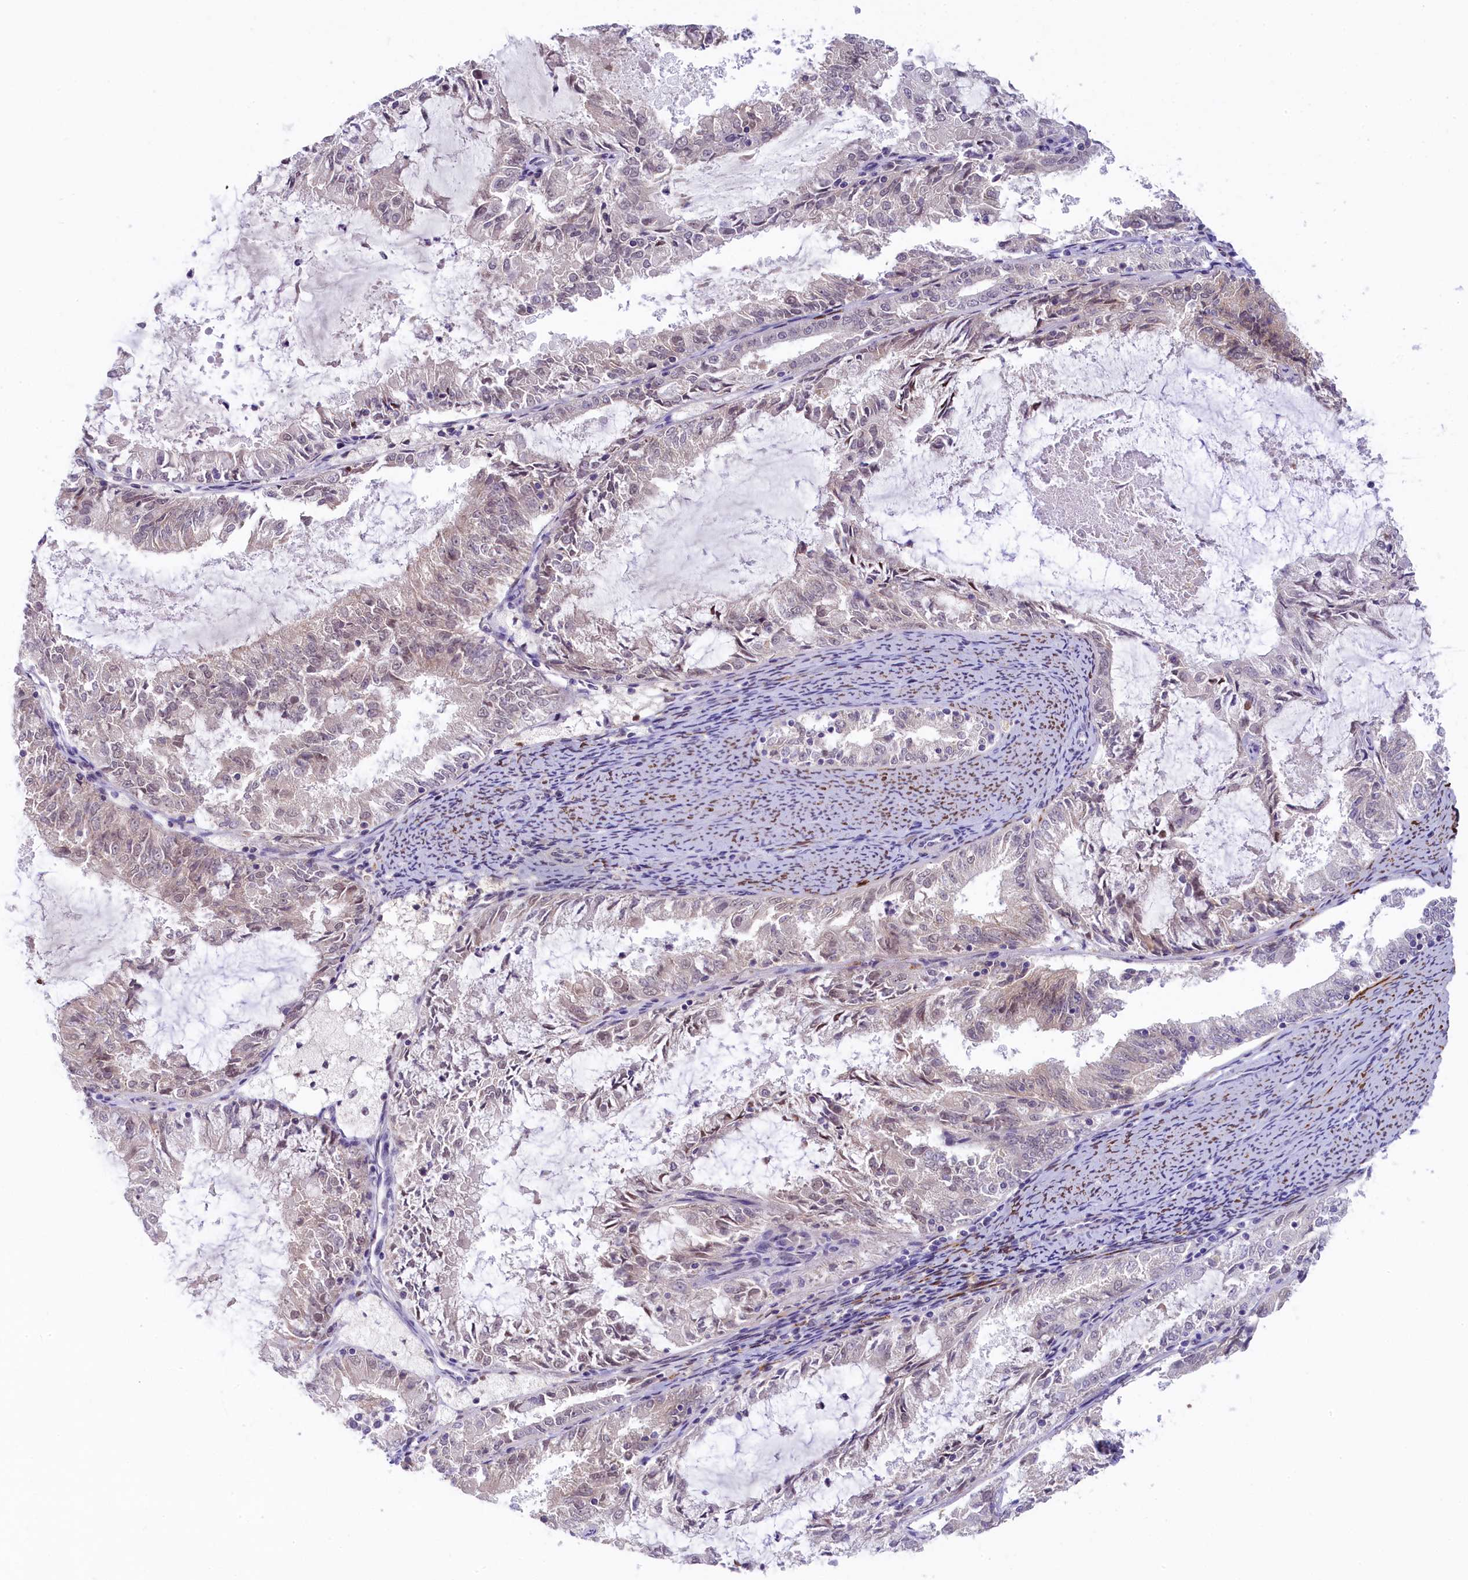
{"staining": {"intensity": "weak", "quantity": "<25%", "location": "nuclear"}, "tissue": "endometrial cancer", "cell_type": "Tumor cells", "image_type": "cancer", "snomed": [{"axis": "morphology", "description": "Adenocarcinoma, NOS"}, {"axis": "topography", "description": "Endometrium"}], "caption": "This is an IHC photomicrograph of endometrial cancer. There is no expression in tumor cells.", "gene": "CRAMP1", "patient": {"sex": "female", "age": 57}}